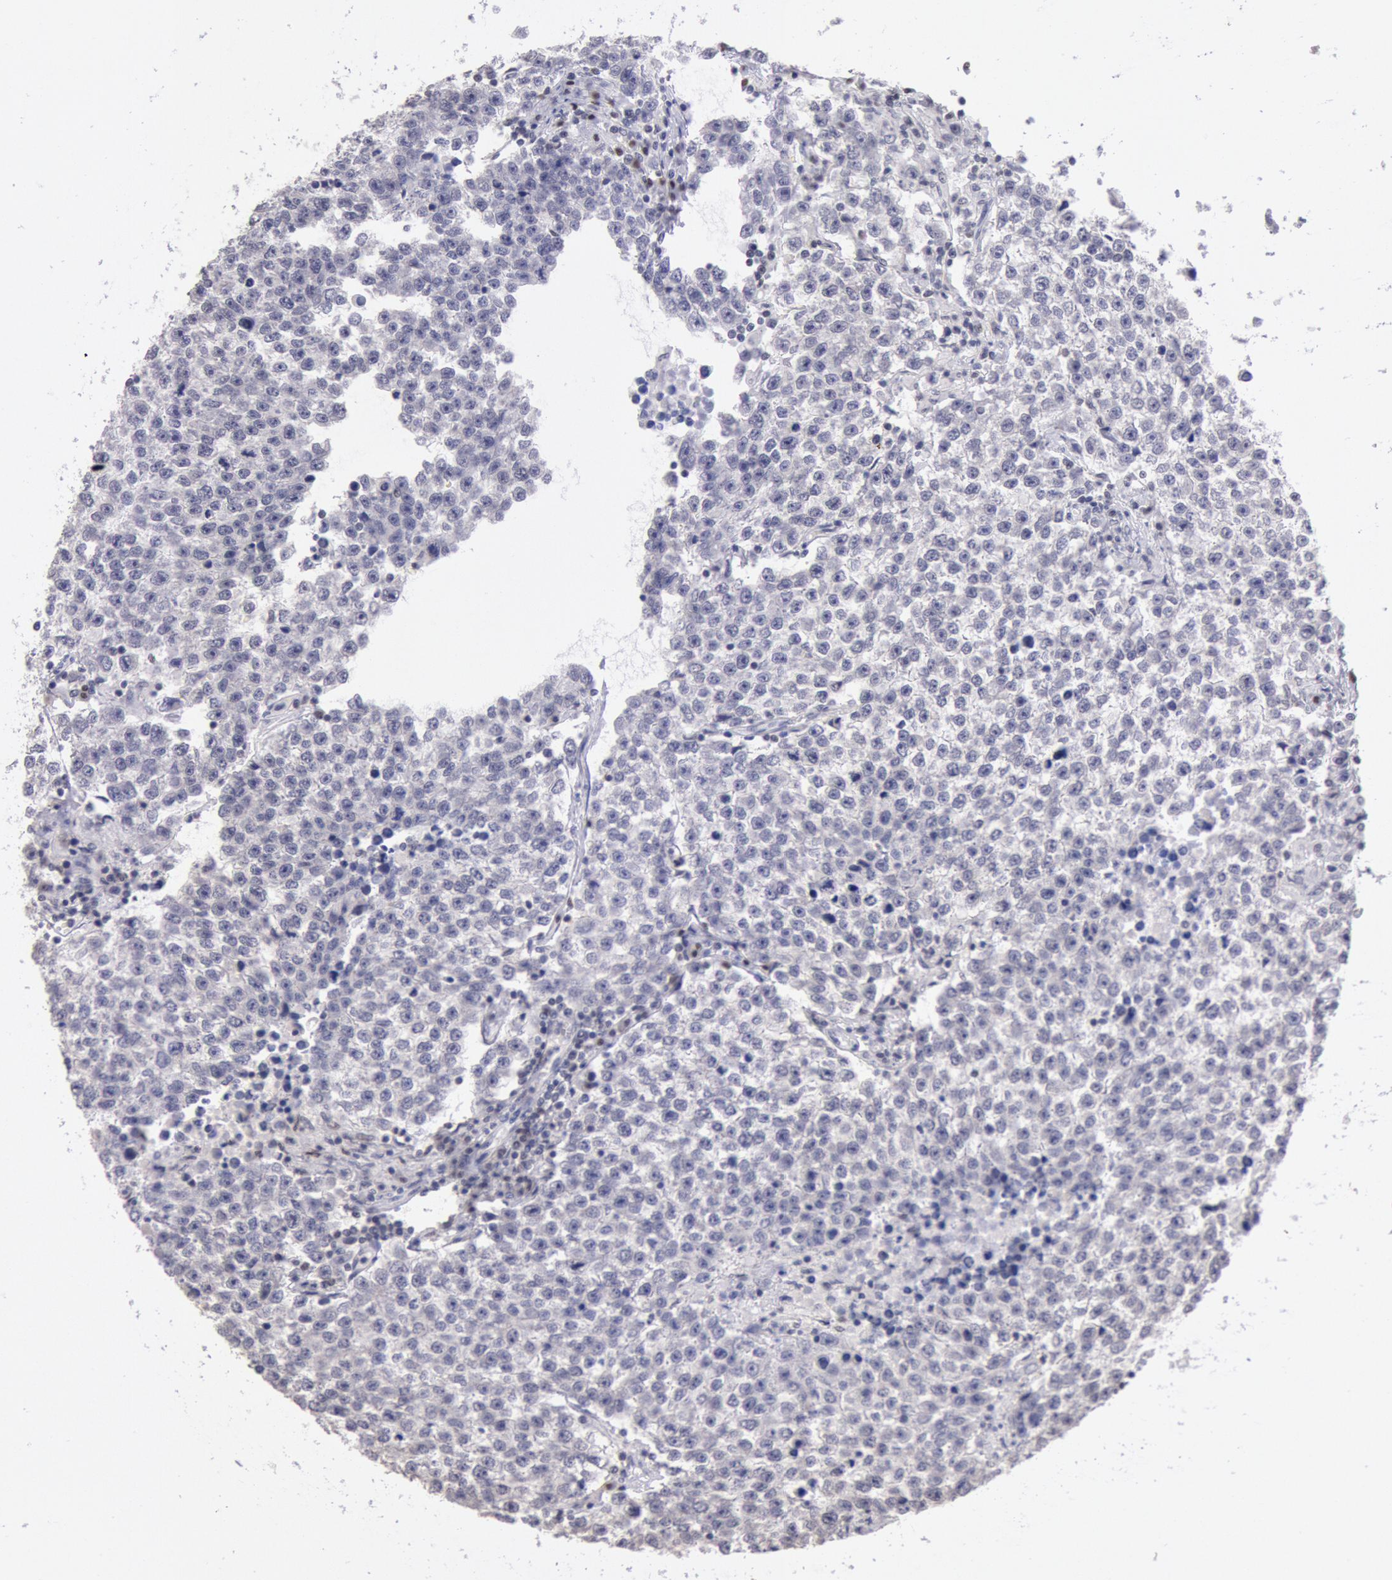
{"staining": {"intensity": "weak", "quantity": "25%-75%", "location": "cytoplasmic/membranous,nuclear"}, "tissue": "testis cancer", "cell_type": "Tumor cells", "image_type": "cancer", "snomed": [{"axis": "morphology", "description": "Seminoma, NOS"}, {"axis": "topography", "description": "Testis"}], "caption": "Immunohistochemistry (IHC) photomicrograph of neoplastic tissue: human seminoma (testis) stained using immunohistochemistry demonstrates low levels of weak protein expression localized specifically in the cytoplasmic/membranous and nuclear of tumor cells, appearing as a cytoplasmic/membranous and nuclear brown color.", "gene": "MYH7", "patient": {"sex": "male", "age": 36}}